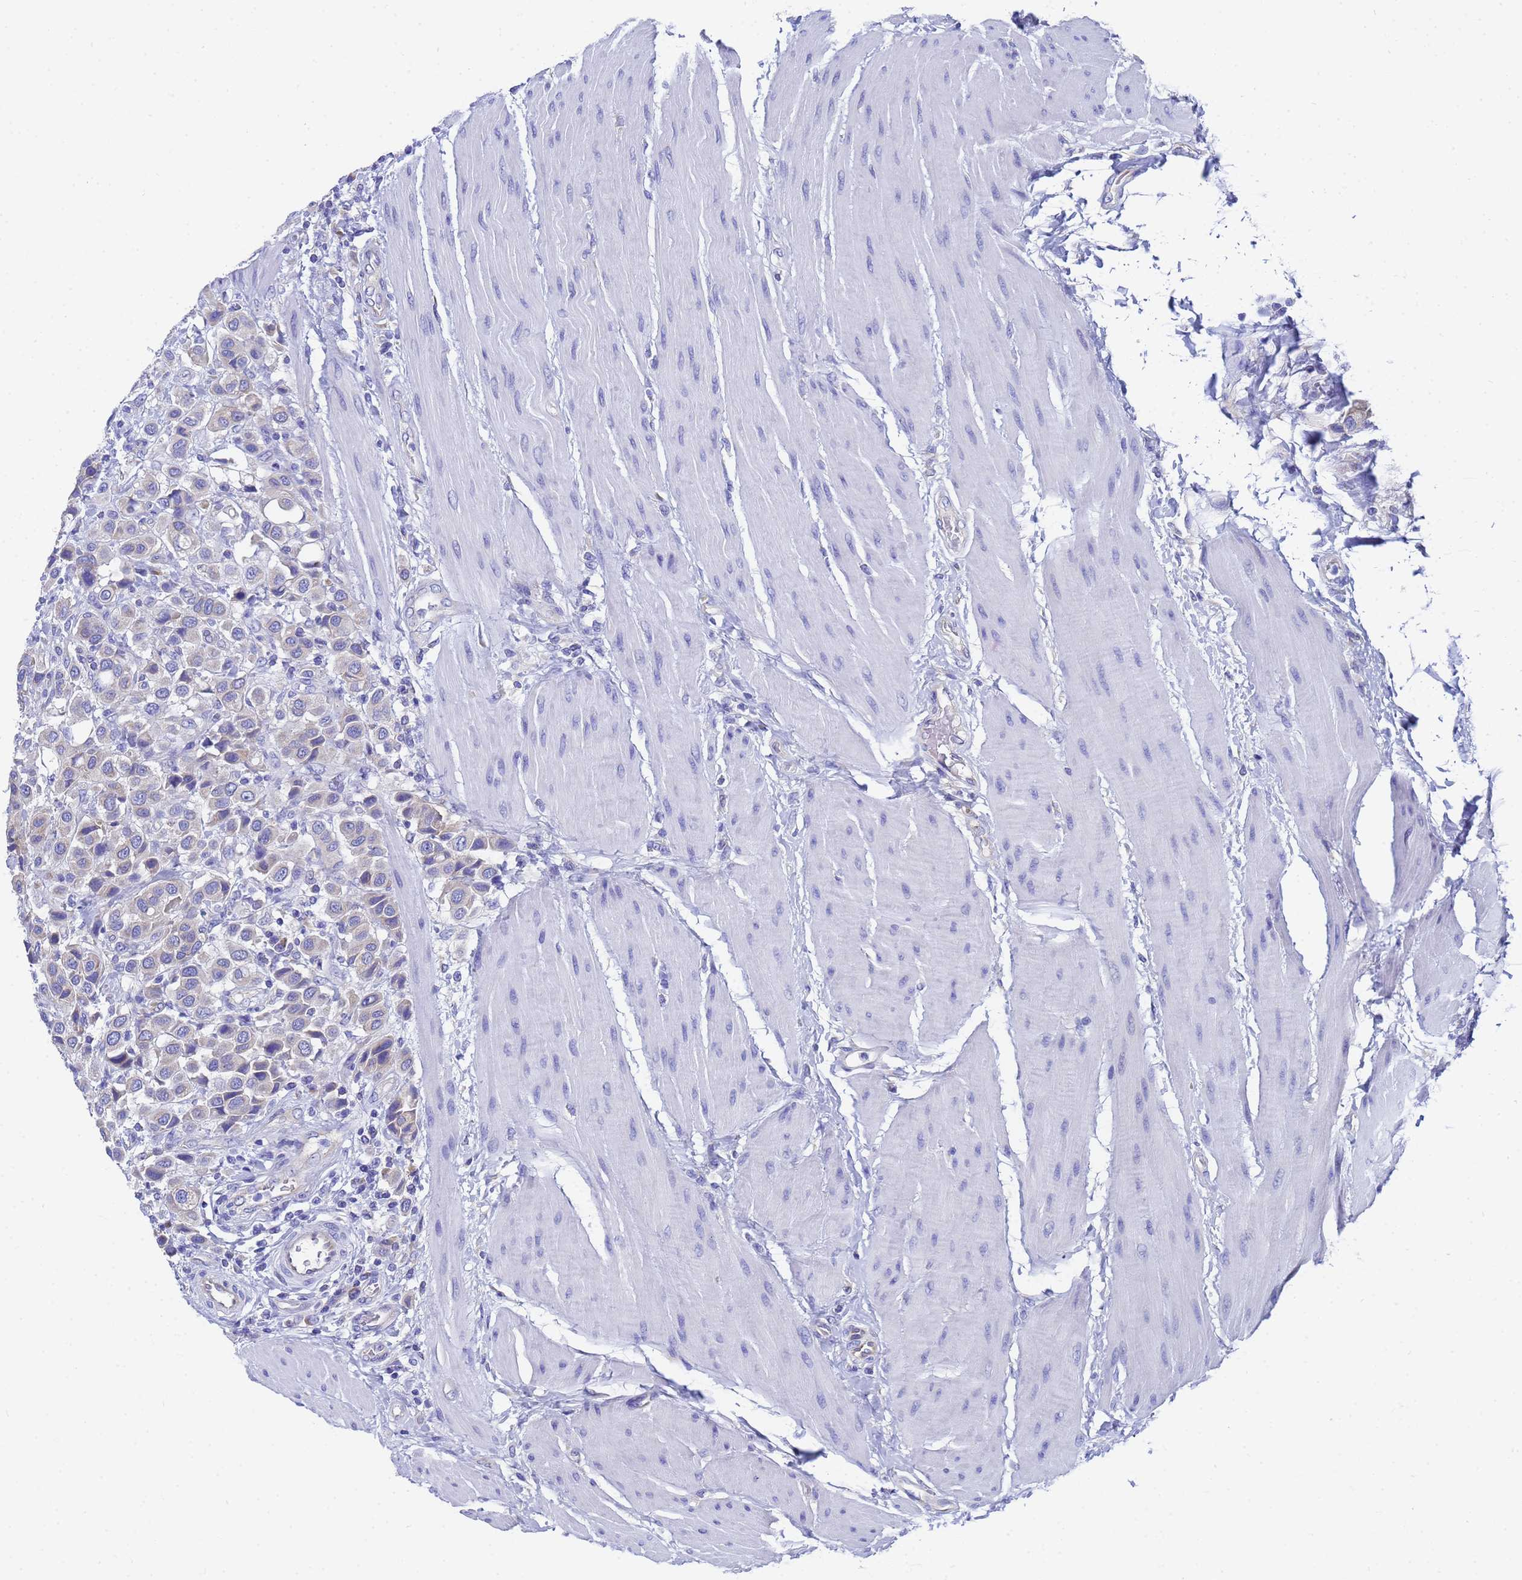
{"staining": {"intensity": "negative", "quantity": "none", "location": "none"}, "tissue": "urothelial cancer", "cell_type": "Tumor cells", "image_type": "cancer", "snomed": [{"axis": "morphology", "description": "Urothelial carcinoma, High grade"}, {"axis": "topography", "description": "Urinary bladder"}], "caption": "Tumor cells show no significant protein expression in urothelial cancer. (Stains: DAB IHC with hematoxylin counter stain, Microscopy: brightfield microscopy at high magnification).", "gene": "TM4SF4", "patient": {"sex": "male", "age": 50}}